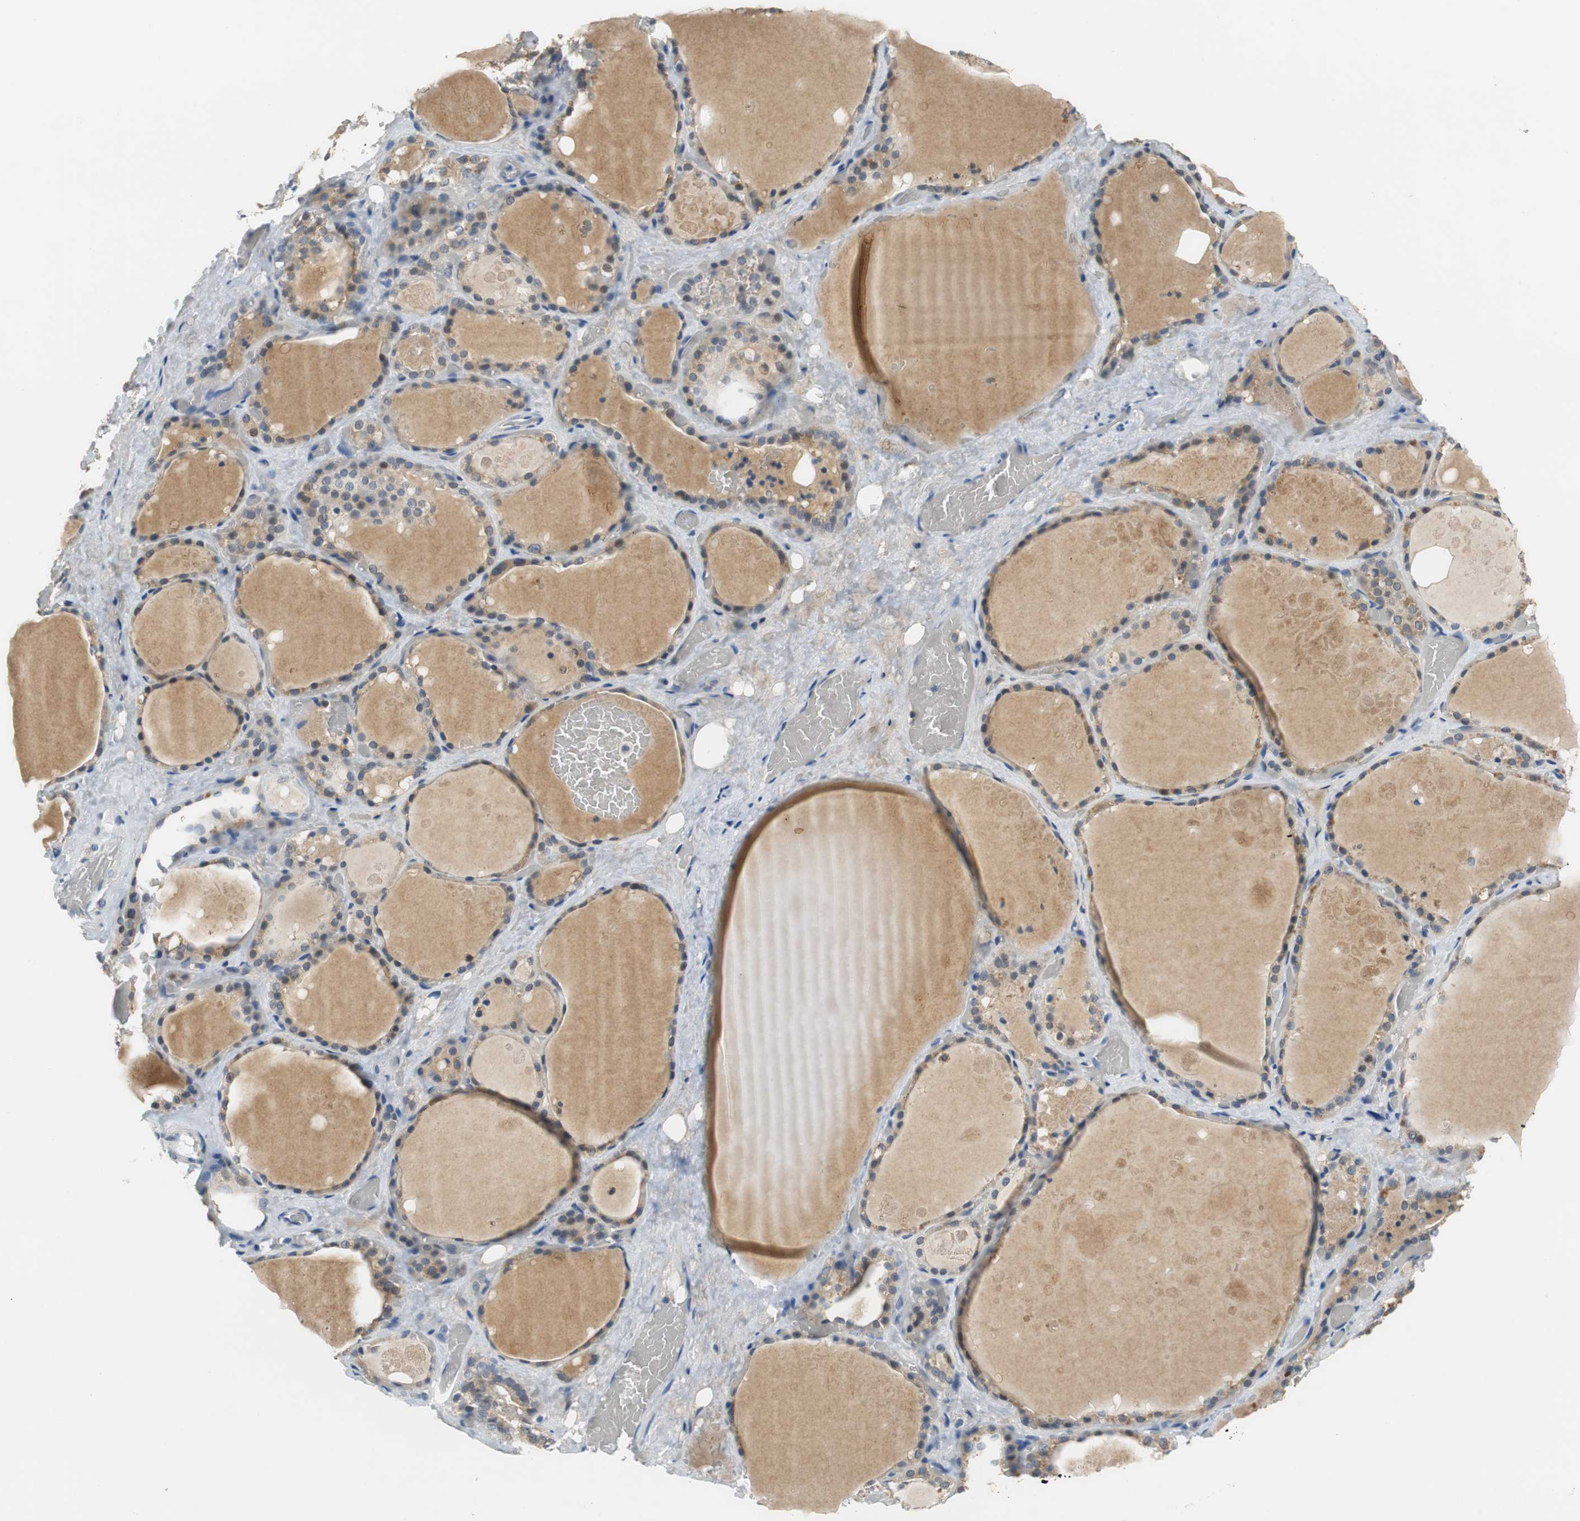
{"staining": {"intensity": "weak", "quantity": ">75%", "location": "cytoplasmic/membranous"}, "tissue": "thyroid gland", "cell_type": "Glandular cells", "image_type": "normal", "snomed": [{"axis": "morphology", "description": "Normal tissue, NOS"}, {"axis": "topography", "description": "Thyroid gland"}], "caption": "Immunohistochemical staining of unremarkable human thyroid gland shows >75% levels of weak cytoplasmic/membranous protein expression in approximately >75% of glandular cells. (Stains: DAB (3,3'-diaminobenzidine) in brown, nuclei in blue, Microscopy: brightfield microscopy at high magnification).", "gene": "CPA3", "patient": {"sex": "male", "age": 61}}